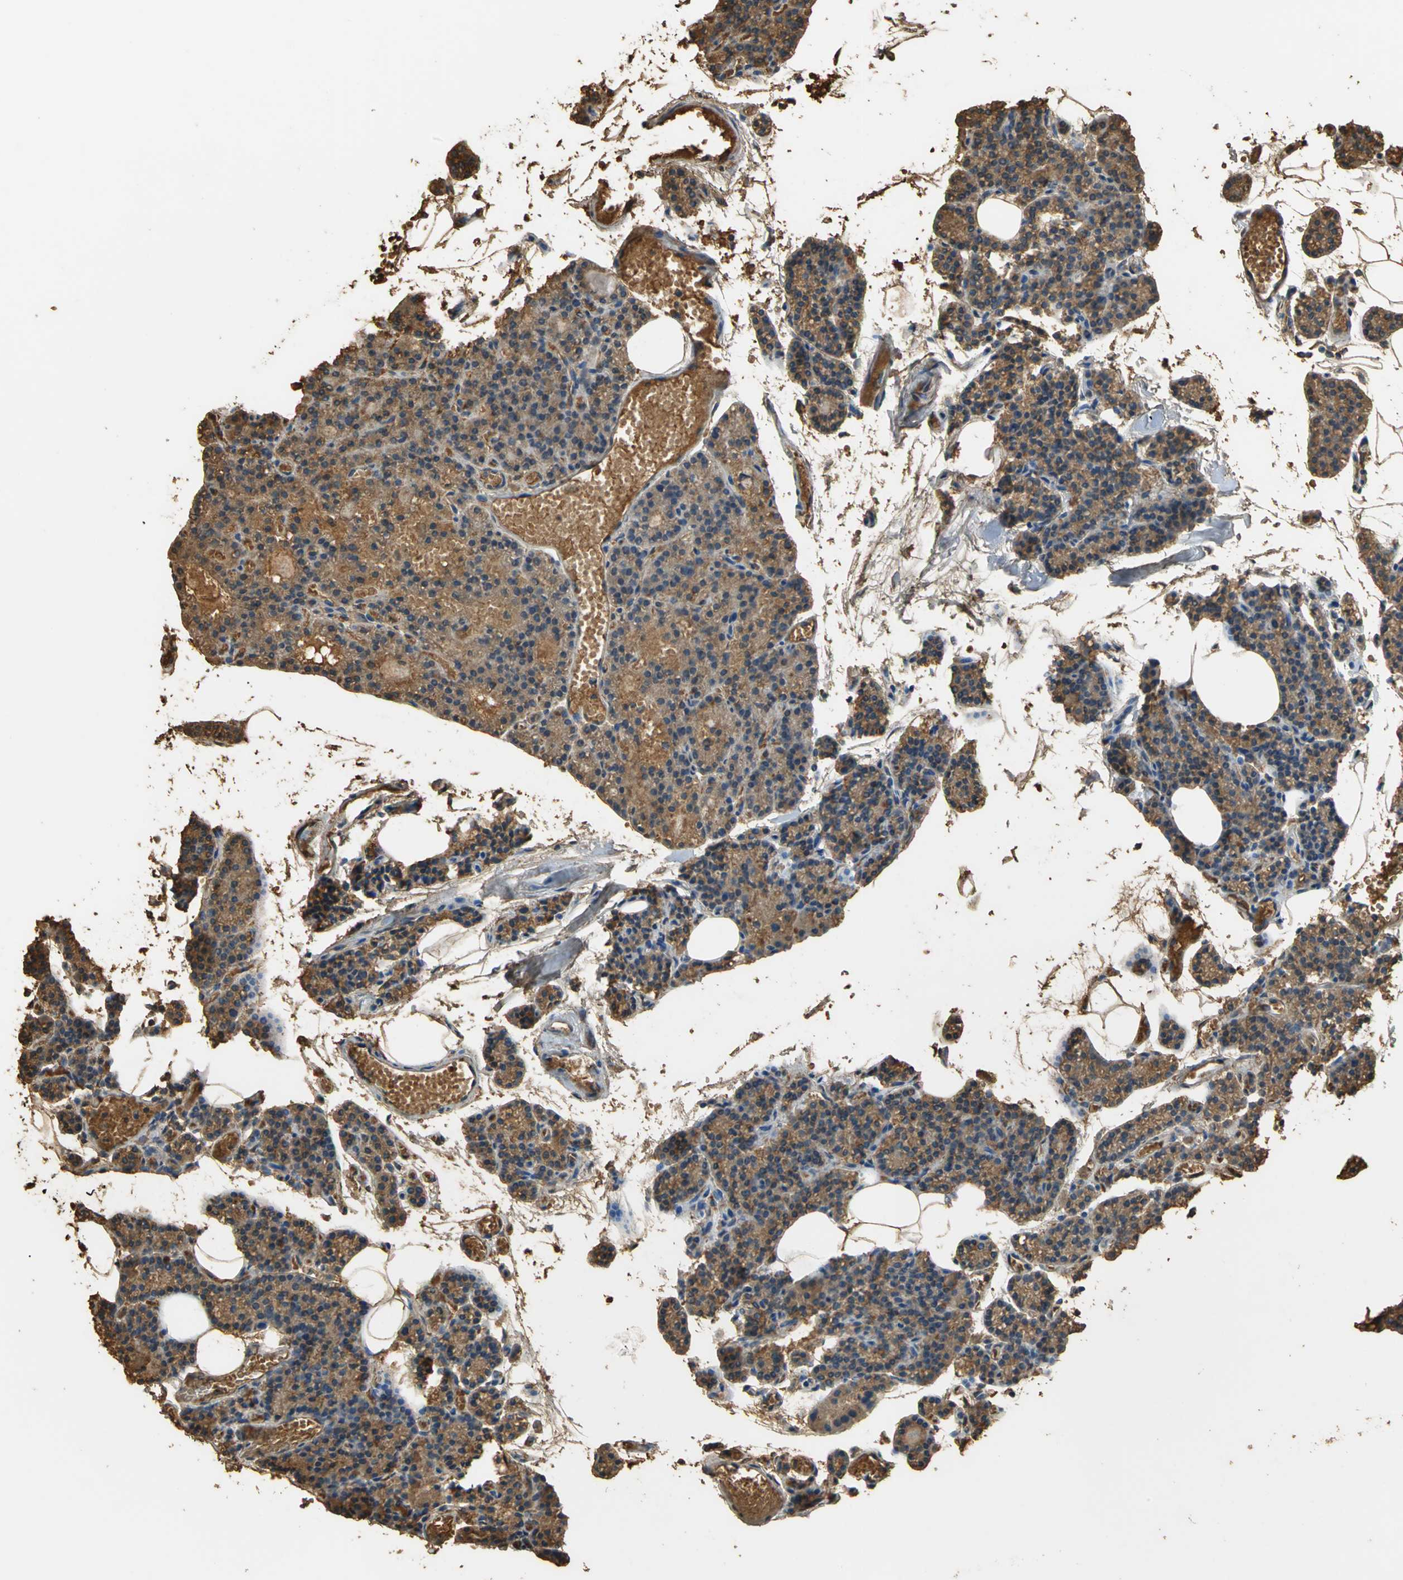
{"staining": {"intensity": "moderate", "quantity": ">75%", "location": "cytoplasmic/membranous"}, "tissue": "parathyroid gland", "cell_type": "Glandular cells", "image_type": "normal", "snomed": [{"axis": "morphology", "description": "Normal tissue, NOS"}, {"axis": "topography", "description": "Parathyroid gland"}], "caption": "Immunohistochemistry (IHC) (DAB (3,3'-diaminobenzidine)) staining of unremarkable parathyroid gland reveals moderate cytoplasmic/membranous protein staining in approximately >75% of glandular cells. Nuclei are stained in blue.", "gene": "GAPDH", "patient": {"sex": "female", "age": 60}}